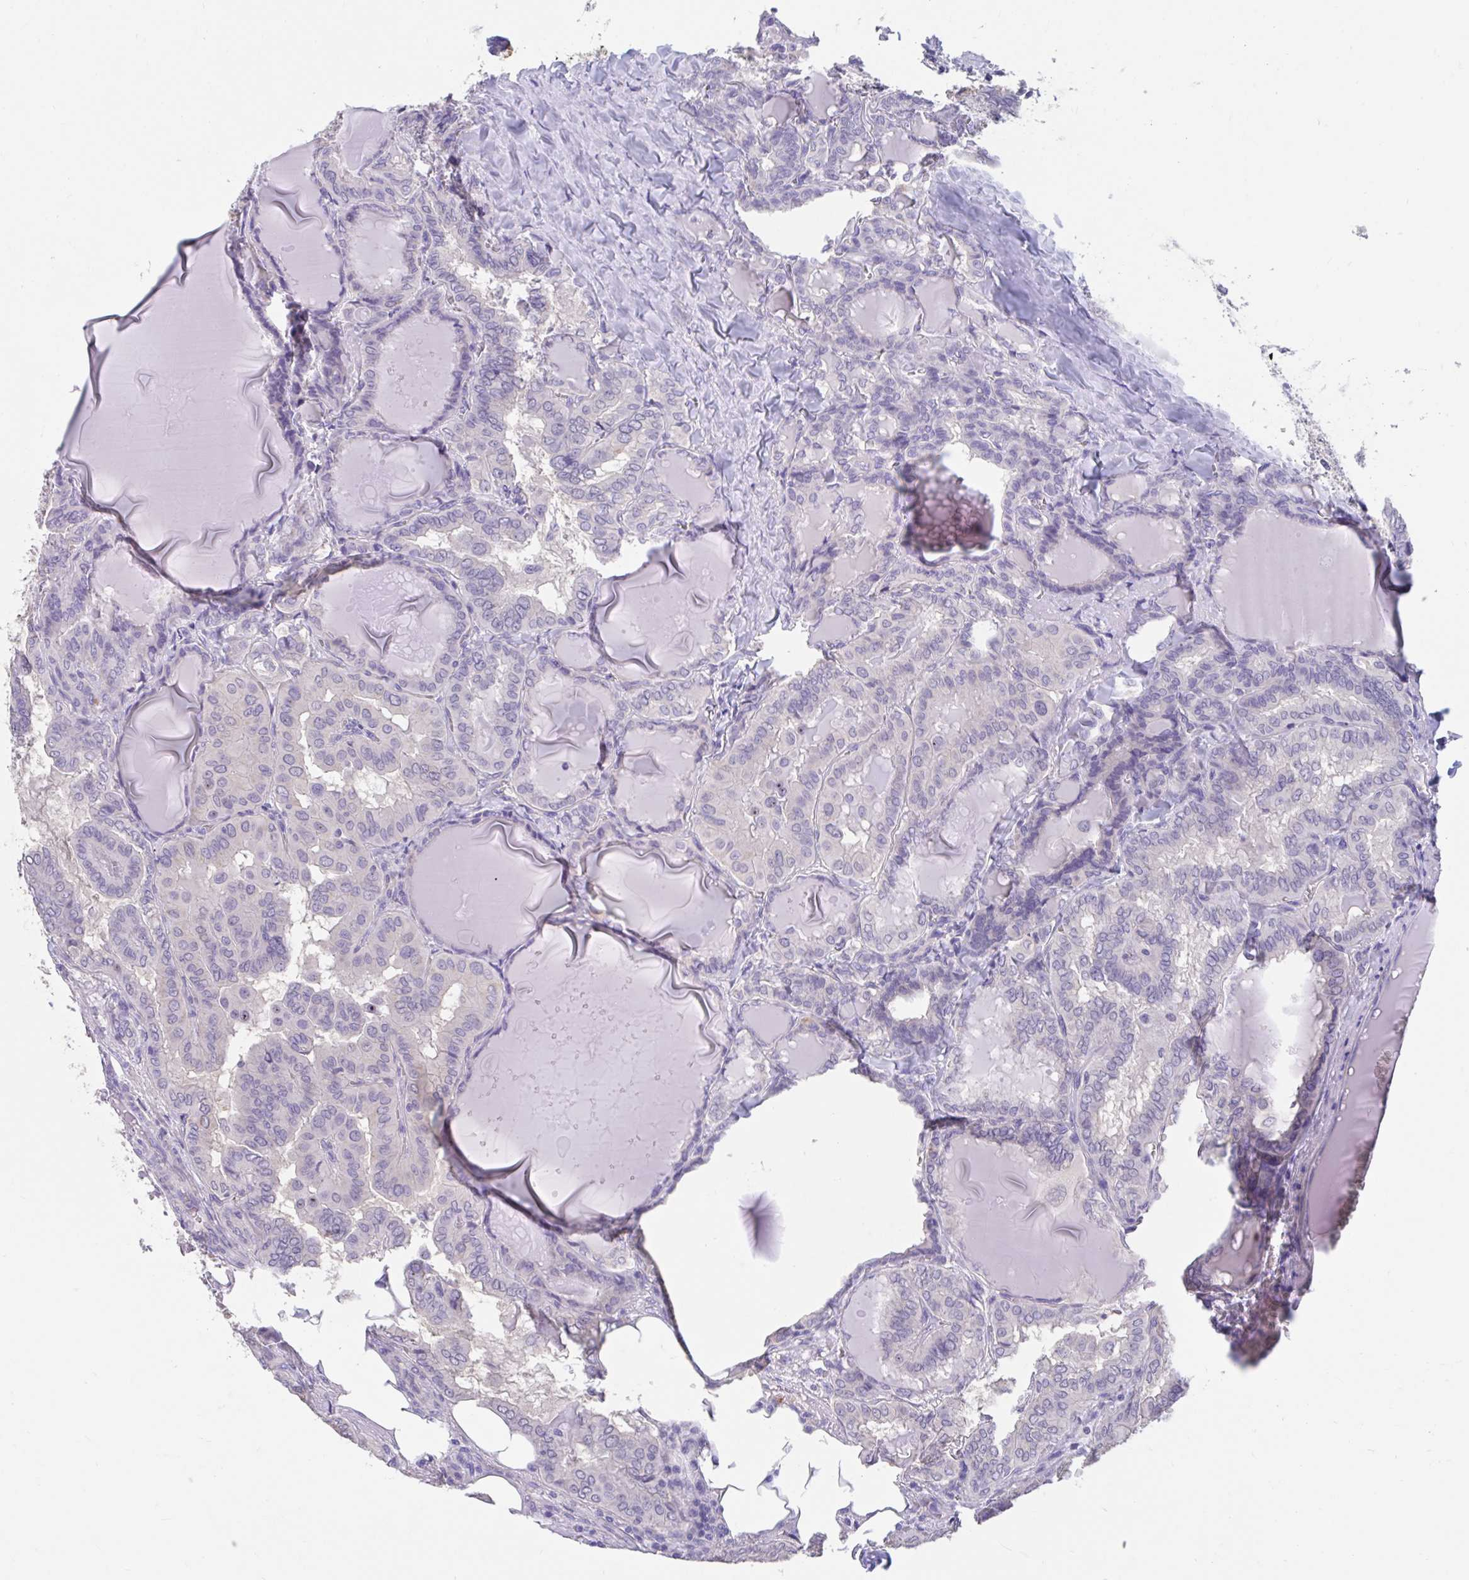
{"staining": {"intensity": "negative", "quantity": "none", "location": "none"}, "tissue": "thyroid cancer", "cell_type": "Tumor cells", "image_type": "cancer", "snomed": [{"axis": "morphology", "description": "Papillary adenocarcinoma, NOS"}, {"axis": "topography", "description": "Thyroid gland"}], "caption": "High magnification brightfield microscopy of thyroid cancer (papillary adenocarcinoma) stained with DAB (brown) and counterstained with hematoxylin (blue): tumor cells show no significant staining.", "gene": "GPR162", "patient": {"sex": "female", "age": 46}}